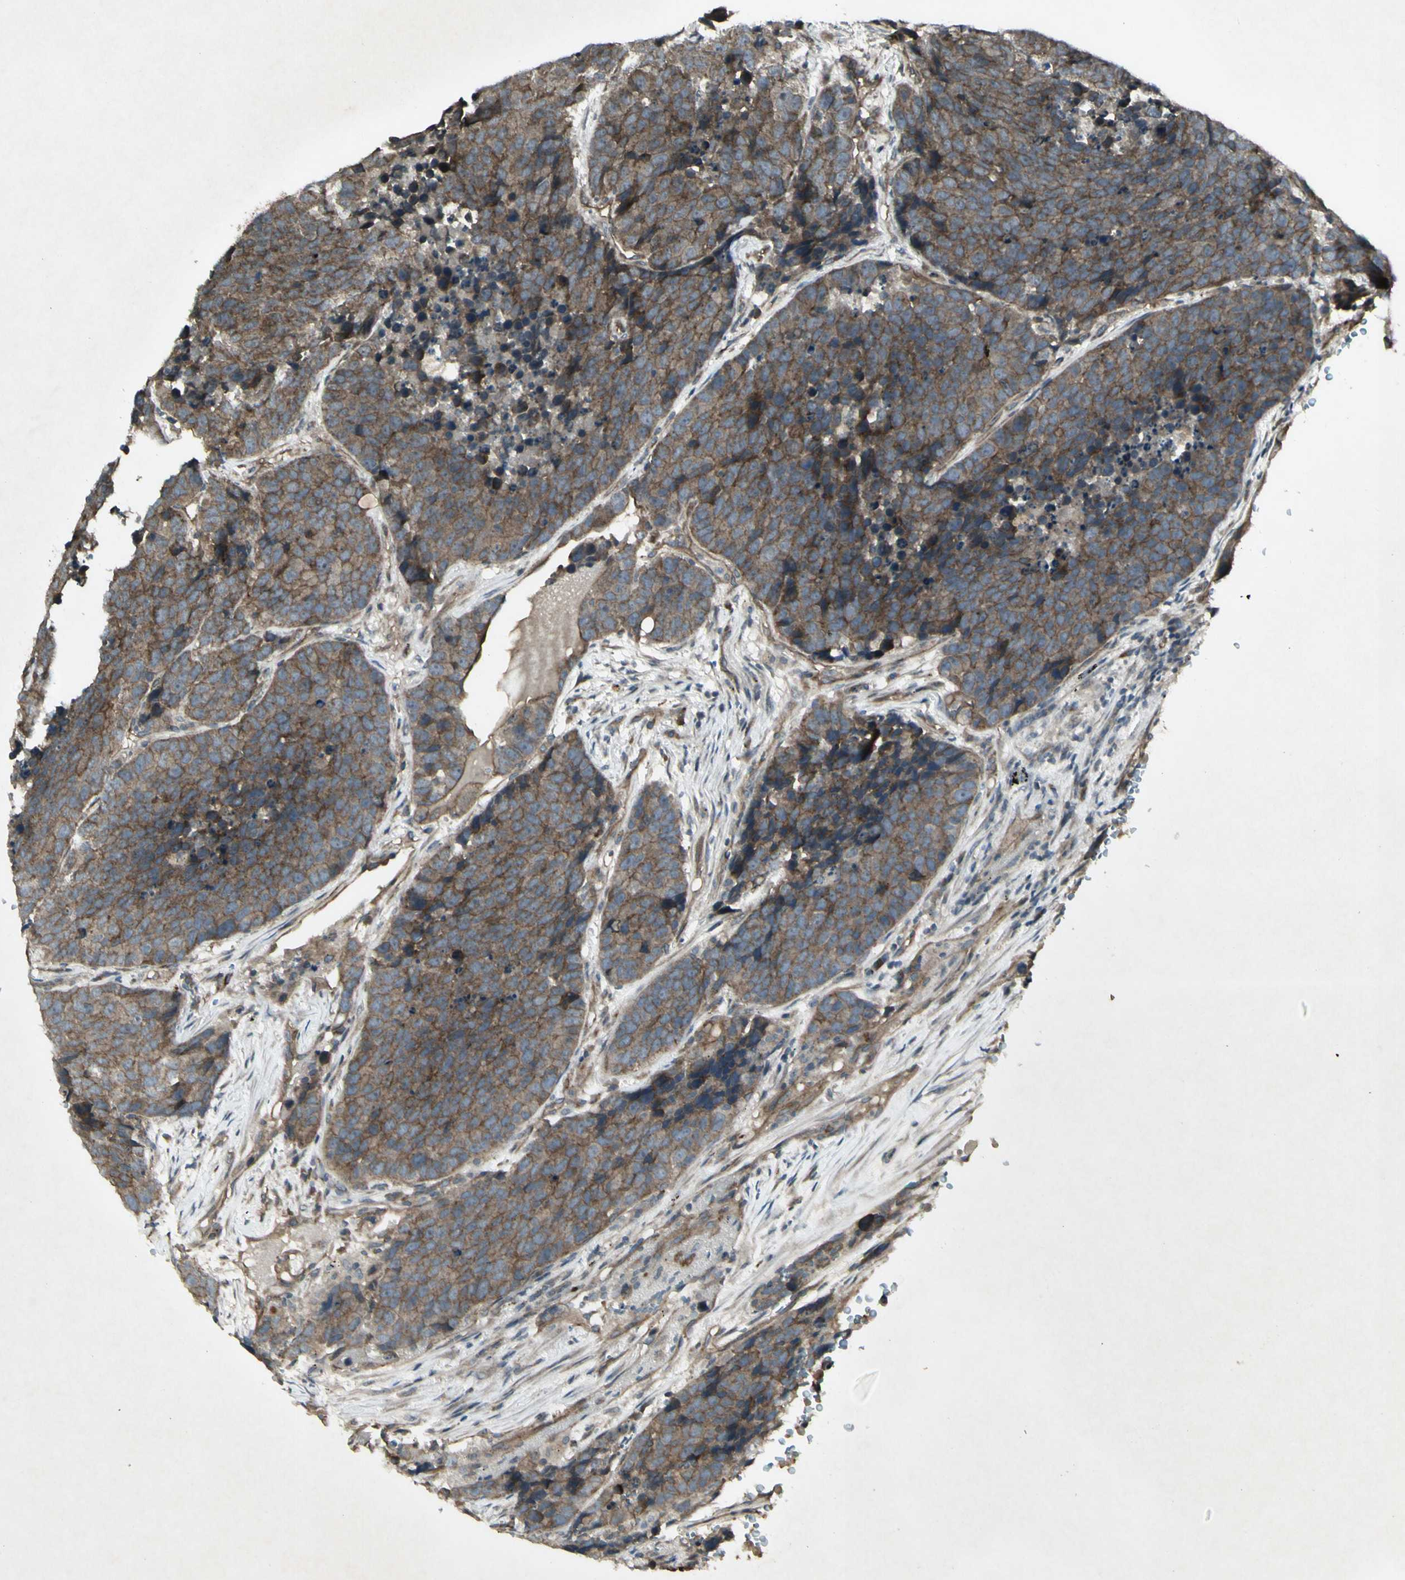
{"staining": {"intensity": "moderate", "quantity": ">75%", "location": "cytoplasmic/membranous"}, "tissue": "carcinoid", "cell_type": "Tumor cells", "image_type": "cancer", "snomed": [{"axis": "morphology", "description": "Carcinoid, malignant, NOS"}, {"axis": "topography", "description": "Lung"}], "caption": "About >75% of tumor cells in carcinoid (malignant) reveal moderate cytoplasmic/membranous protein positivity as visualized by brown immunohistochemical staining.", "gene": "JAG1", "patient": {"sex": "male", "age": 60}}